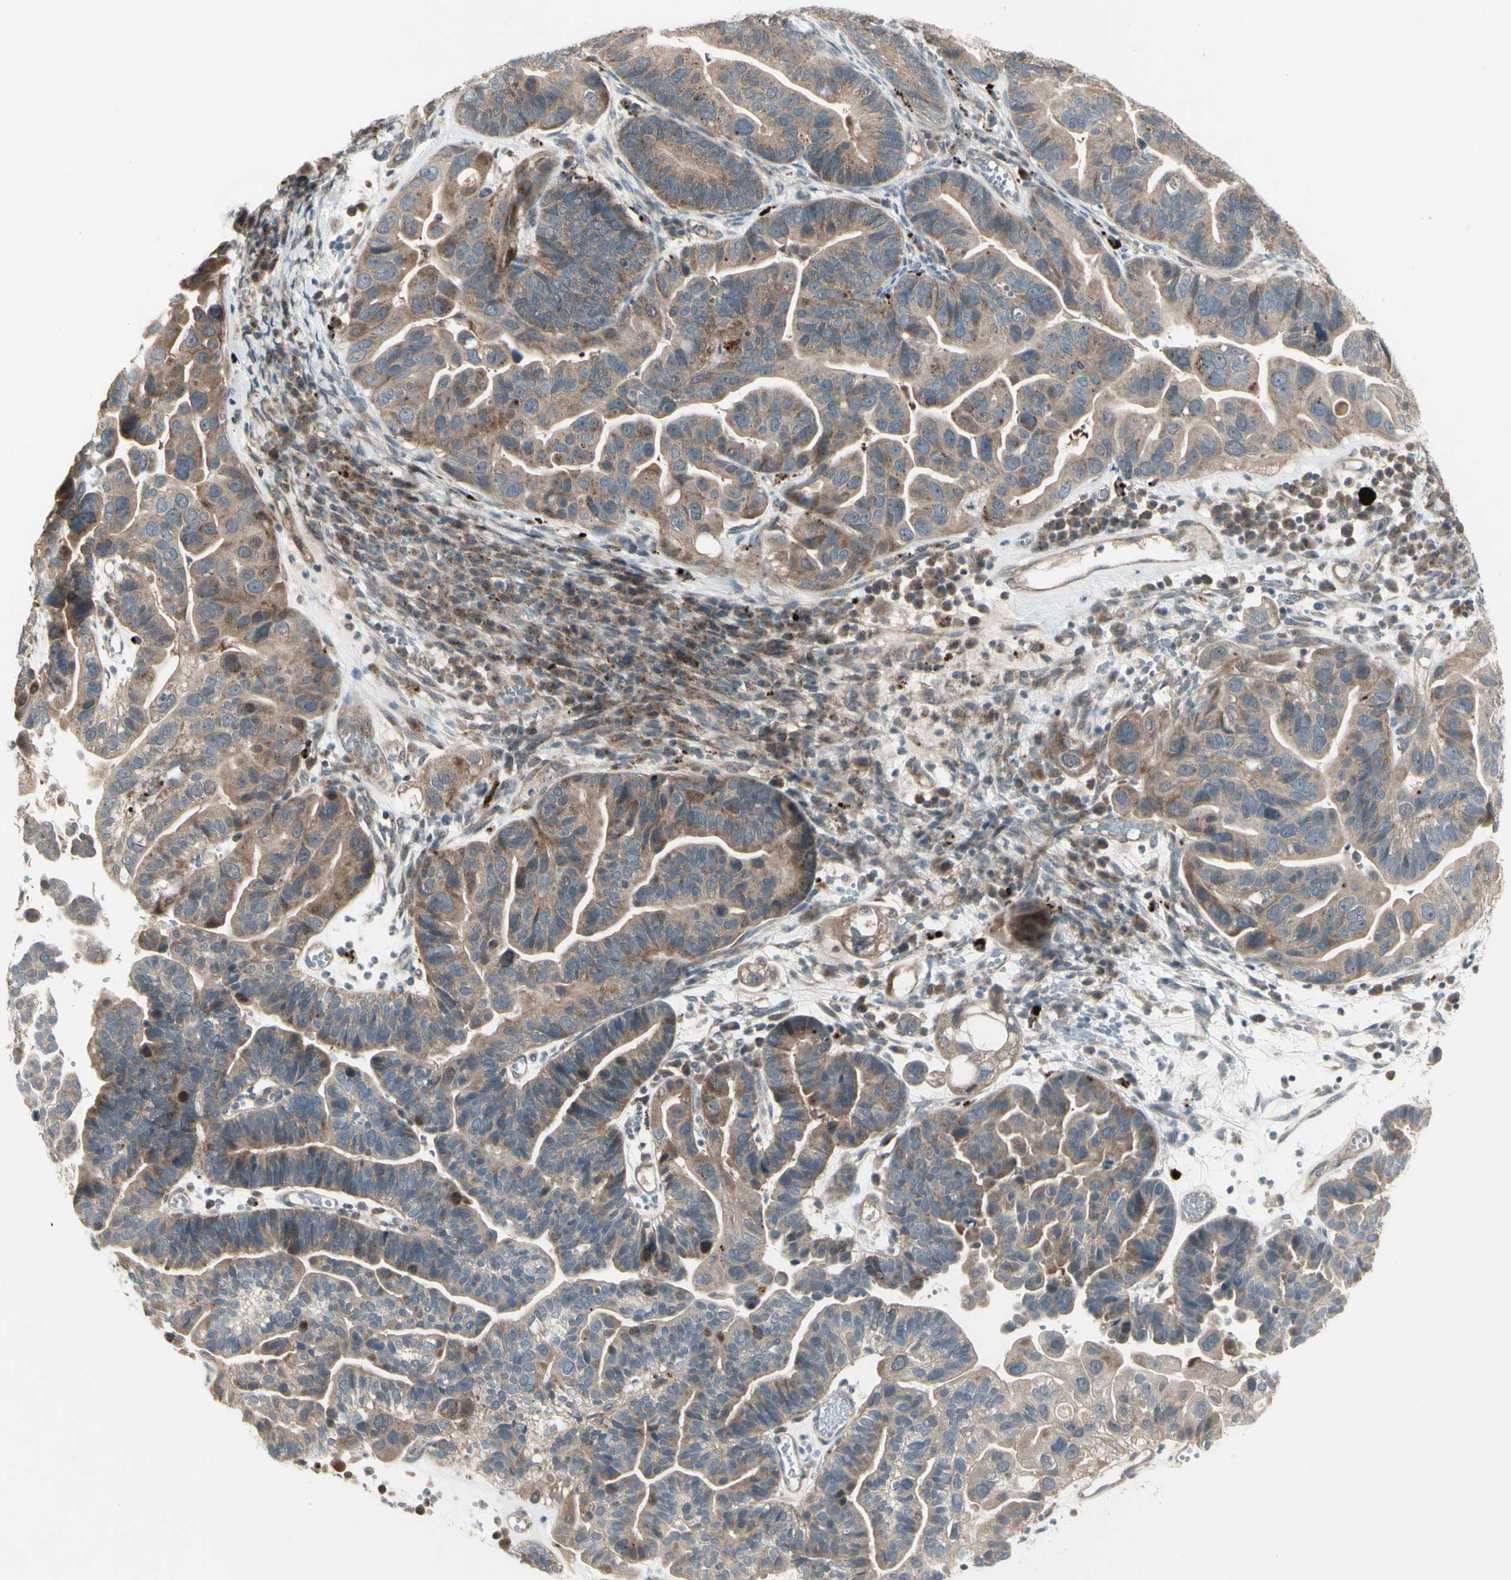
{"staining": {"intensity": "moderate", "quantity": "25%-75%", "location": "cytoplasmic/membranous"}, "tissue": "ovarian cancer", "cell_type": "Tumor cells", "image_type": "cancer", "snomed": [{"axis": "morphology", "description": "Cystadenocarcinoma, serous, NOS"}, {"axis": "topography", "description": "Ovary"}], "caption": "Immunohistochemistry (IHC) histopathology image of human serous cystadenocarcinoma (ovarian) stained for a protein (brown), which demonstrates medium levels of moderate cytoplasmic/membranous expression in about 25%-75% of tumor cells.", "gene": "OSTM1", "patient": {"sex": "female", "age": 56}}